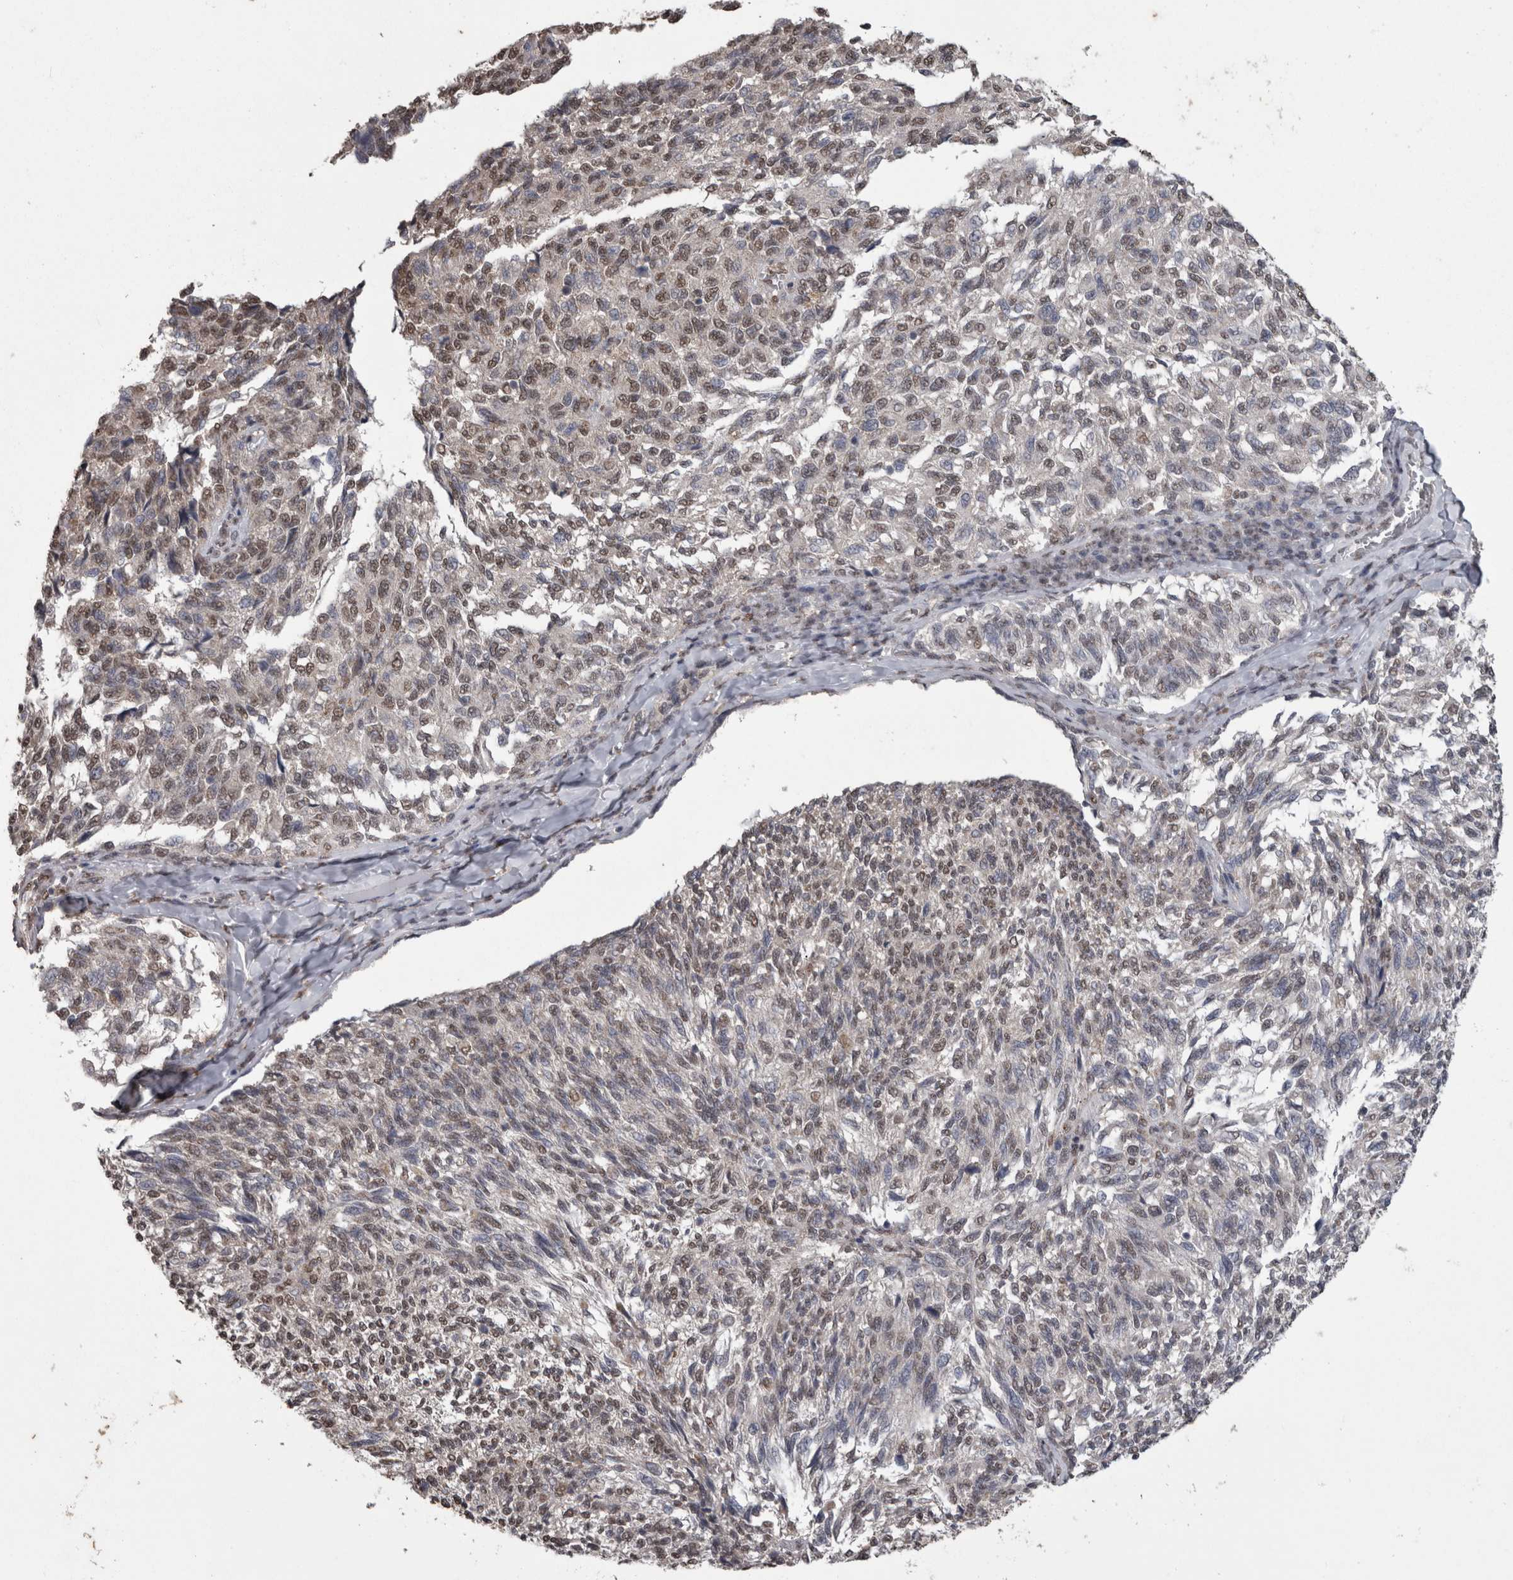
{"staining": {"intensity": "weak", "quantity": "25%-75%", "location": "nuclear"}, "tissue": "melanoma", "cell_type": "Tumor cells", "image_type": "cancer", "snomed": [{"axis": "morphology", "description": "Malignant melanoma, NOS"}, {"axis": "topography", "description": "Skin"}], "caption": "High-power microscopy captured an IHC histopathology image of melanoma, revealing weak nuclear staining in approximately 25%-75% of tumor cells.", "gene": "SMAD7", "patient": {"sex": "female", "age": 73}}